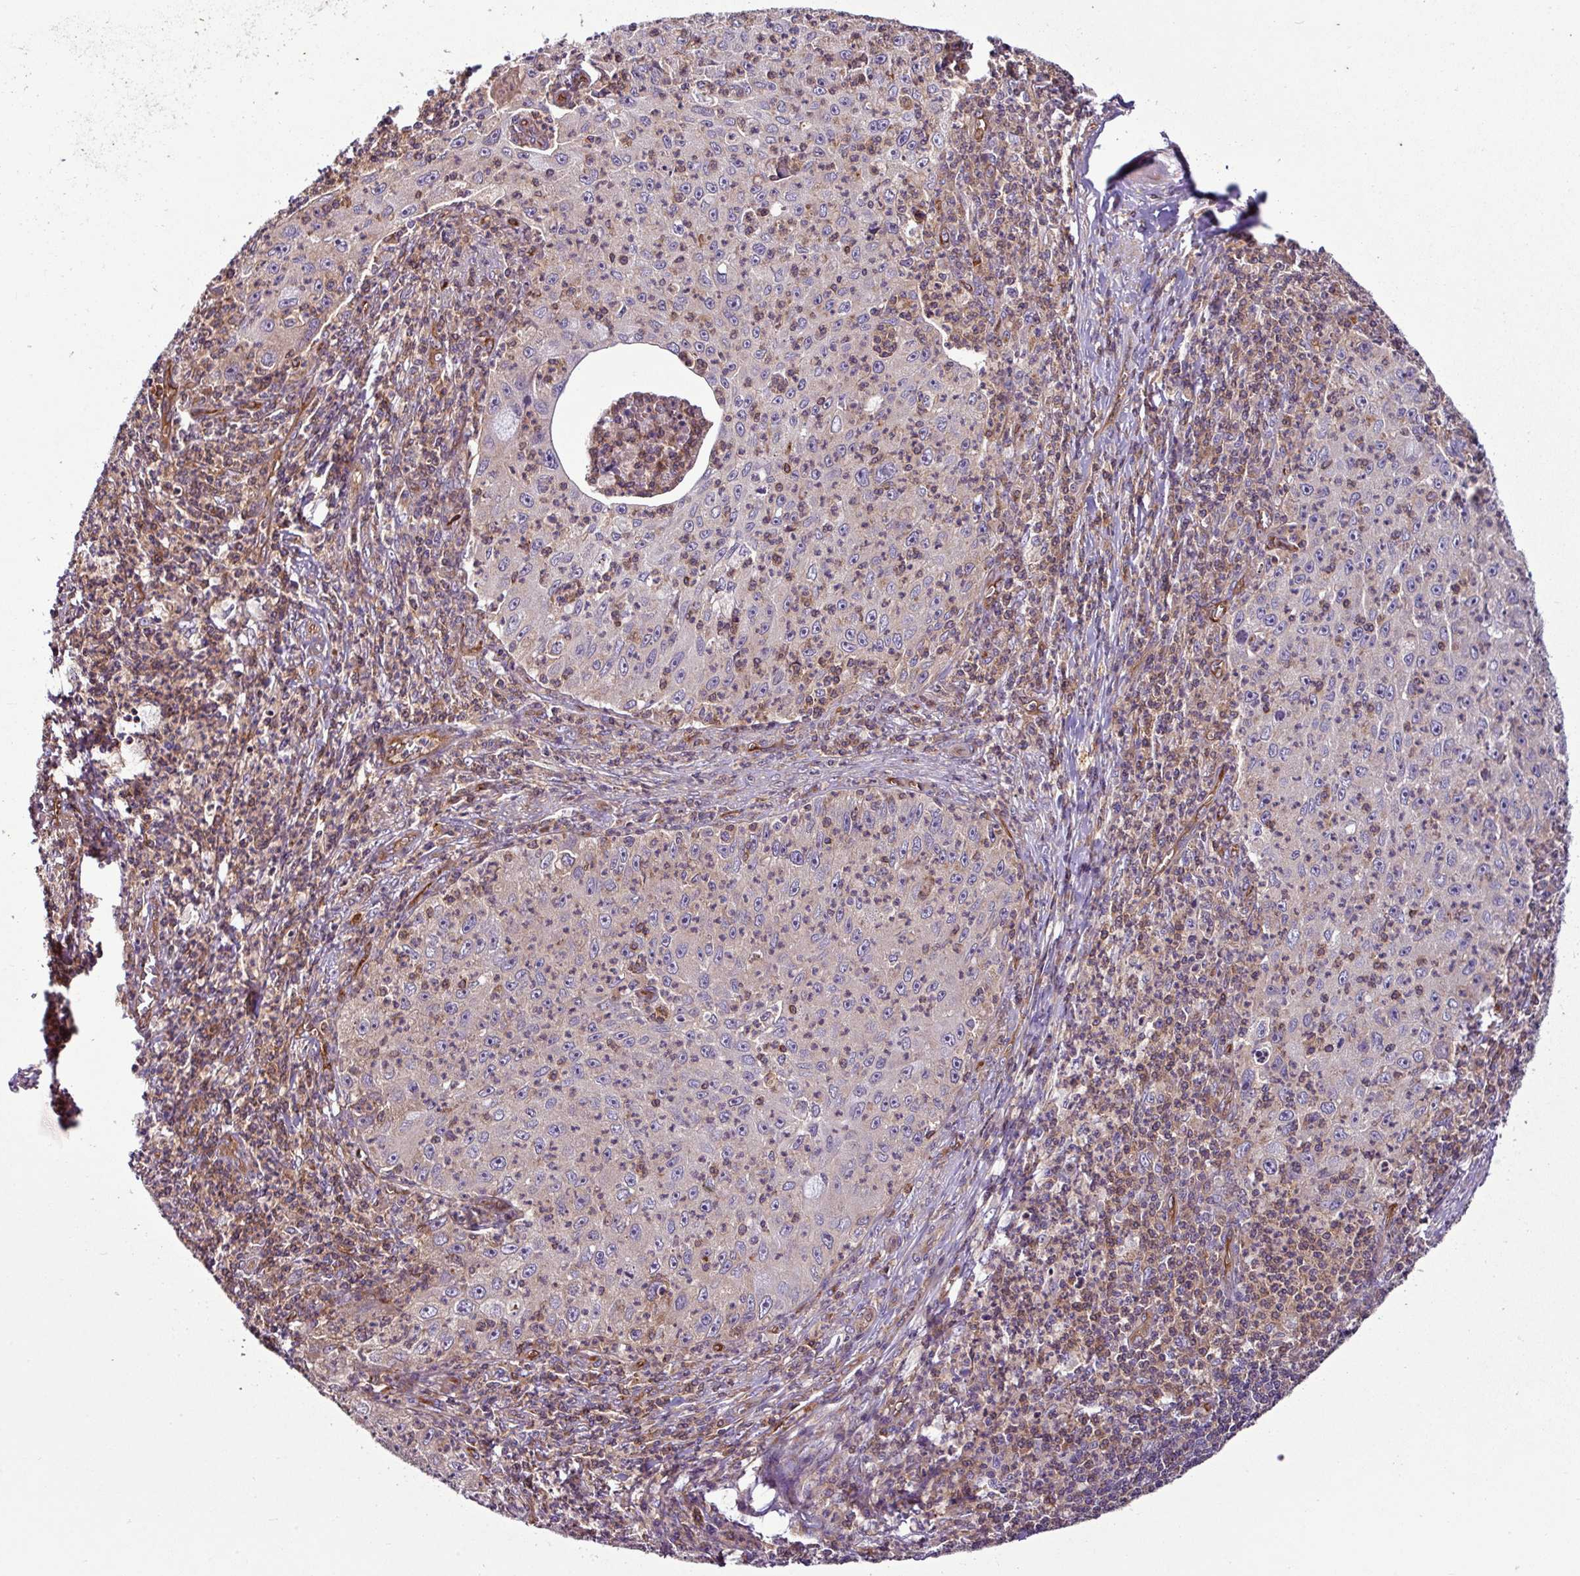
{"staining": {"intensity": "negative", "quantity": "none", "location": "none"}, "tissue": "cervical cancer", "cell_type": "Tumor cells", "image_type": "cancer", "snomed": [{"axis": "morphology", "description": "Squamous cell carcinoma, NOS"}, {"axis": "topography", "description": "Cervix"}], "caption": "Human squamous cell carcinoma (cervical) stained for a protein using immunohistochemistry (IHC) exhibits no staining in tumor cells.", "gene": "ZNF106", "patient": {"sex": "female", "age": 30}}